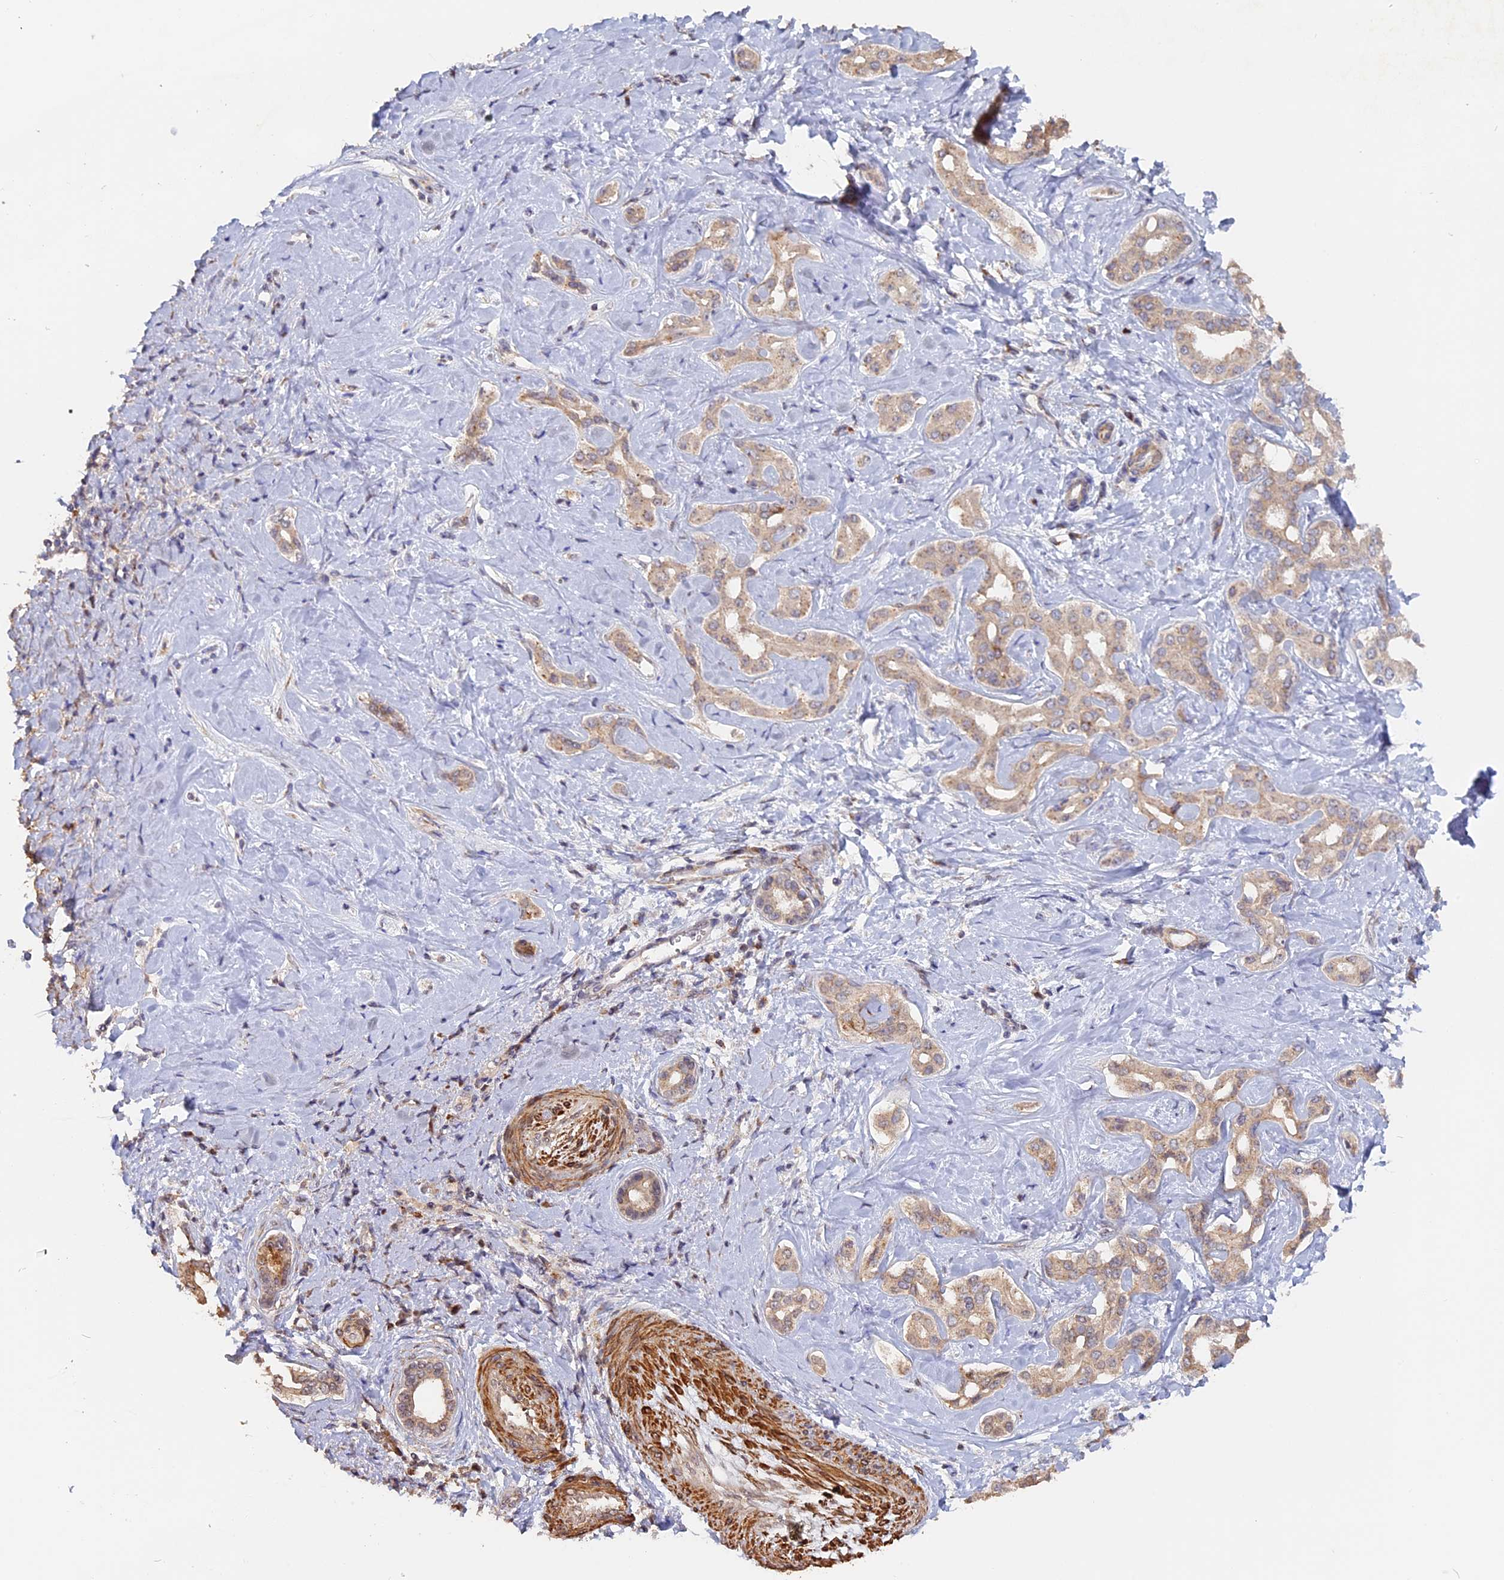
{"staining": {"intensity": "weak", "quantity": ">75%", "location": "cytoplasmic/membranous"}, "tissue": "liver cancer", "cell_type": "Tumor cells", "image_type": "cancer", "snomed": [{"axis": "morphology", "description": "Cholangiocarcinoma"}, {"axis": "topography", "description": "Liver"}], "caption": "DAB (3,3'-diaminobenzidine) immunohistochemical staining of liver cholangiocarcinoma demonstrates weak cytoplasmic/membranous protein staining in about >75% of tumor cells.", "gene": "TANGO6", "patient": {"sex": "female", "age": 77}}